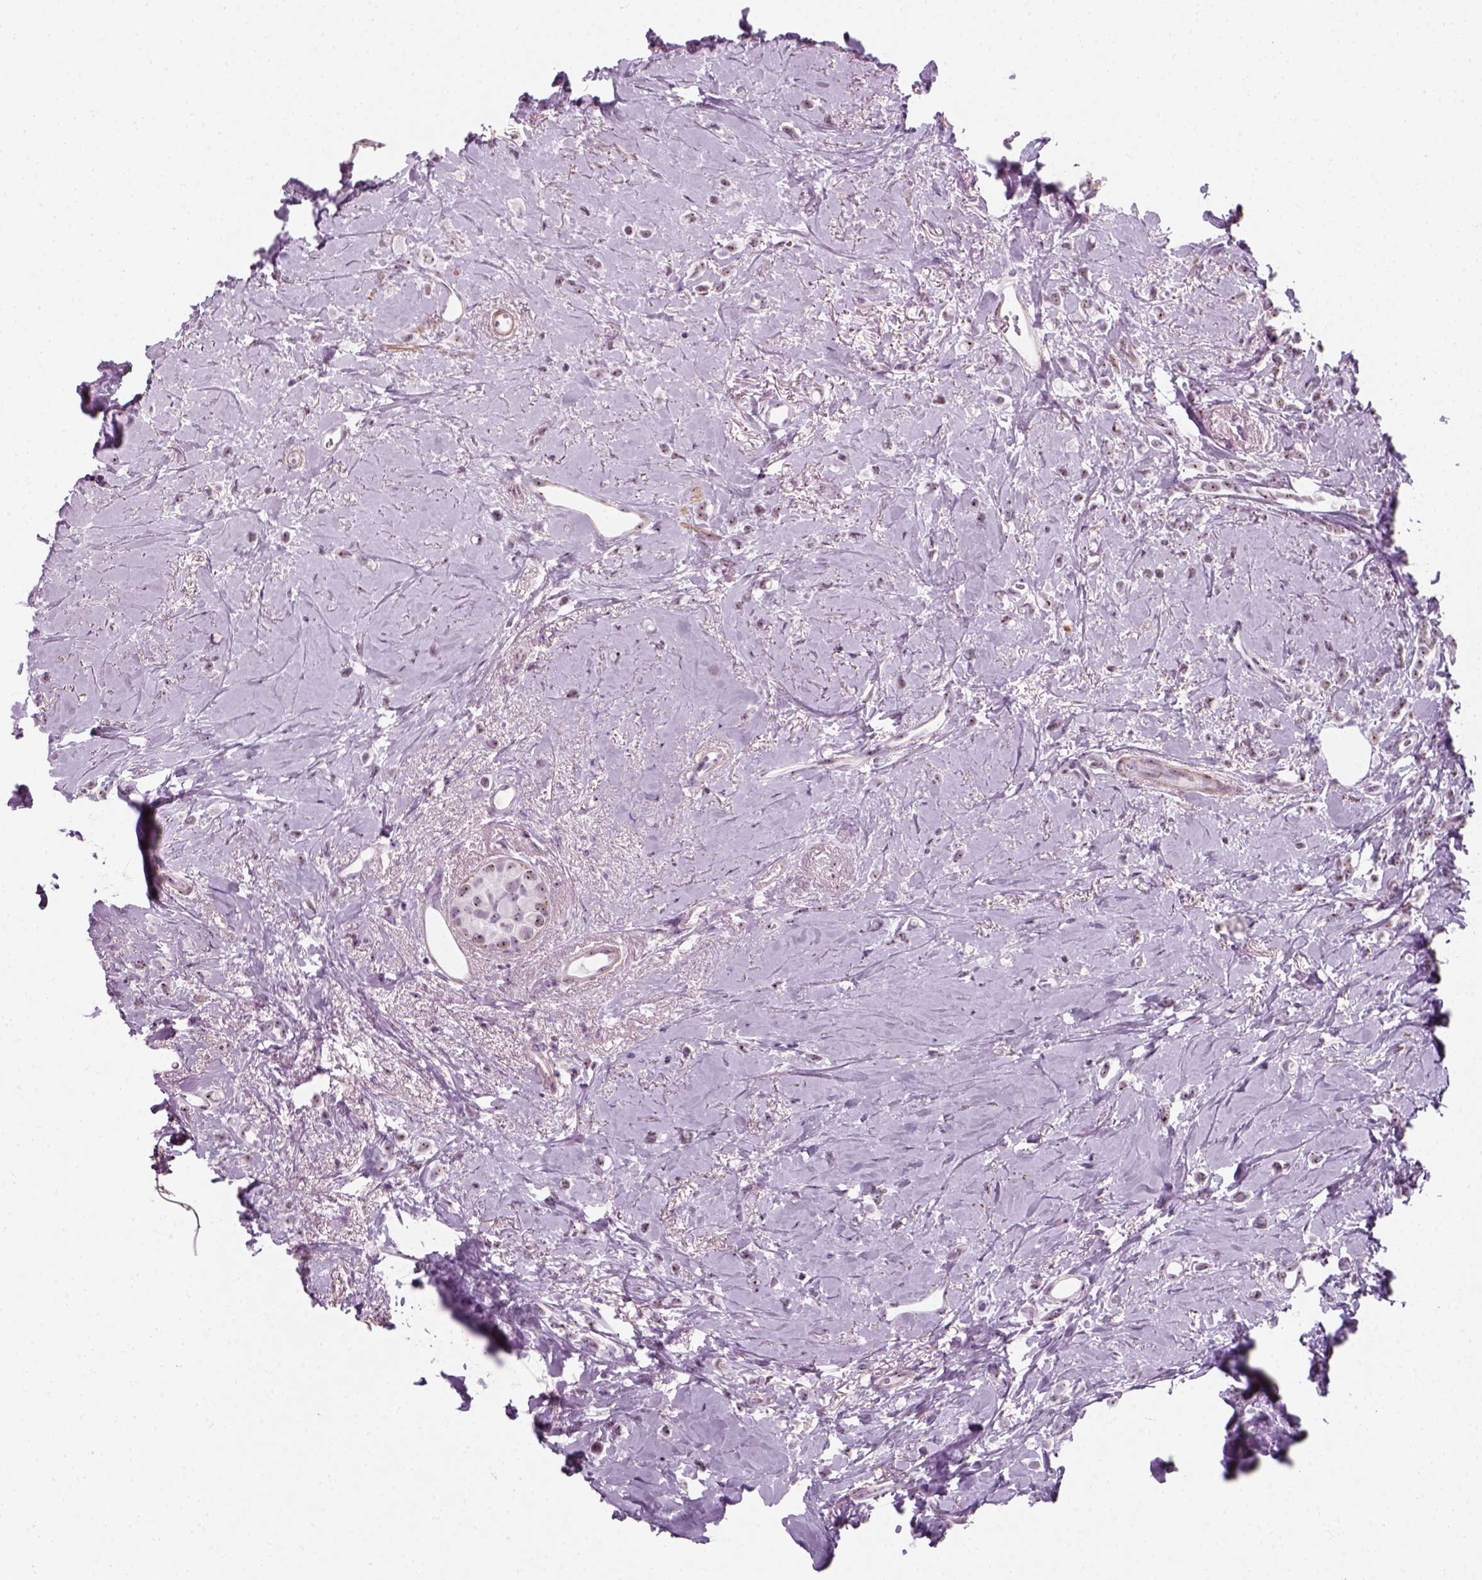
{"staining": {"intensity": "weak", "quantity": "25%-75%", "location": "nuclear"}, "tissue": "breast cancer", "cell_type": "Tumor cells", "image_type": "cancer", "snomed": [{"axis": "morphology", "description": "Lobular carcinoma"}, {"axis": "topography", "description": "Breast"}], "caption": "Immunohistochemical staining of human breast cancer (lobular carcinoma) exhibits weak nuclear protein positivity in approximately 25%-75% of tumor cells. (Brightfield microscopy of DAB IHC at high magnification).", "gene": "ZNF865", "patient": {"sex": "female", "age": 66}}